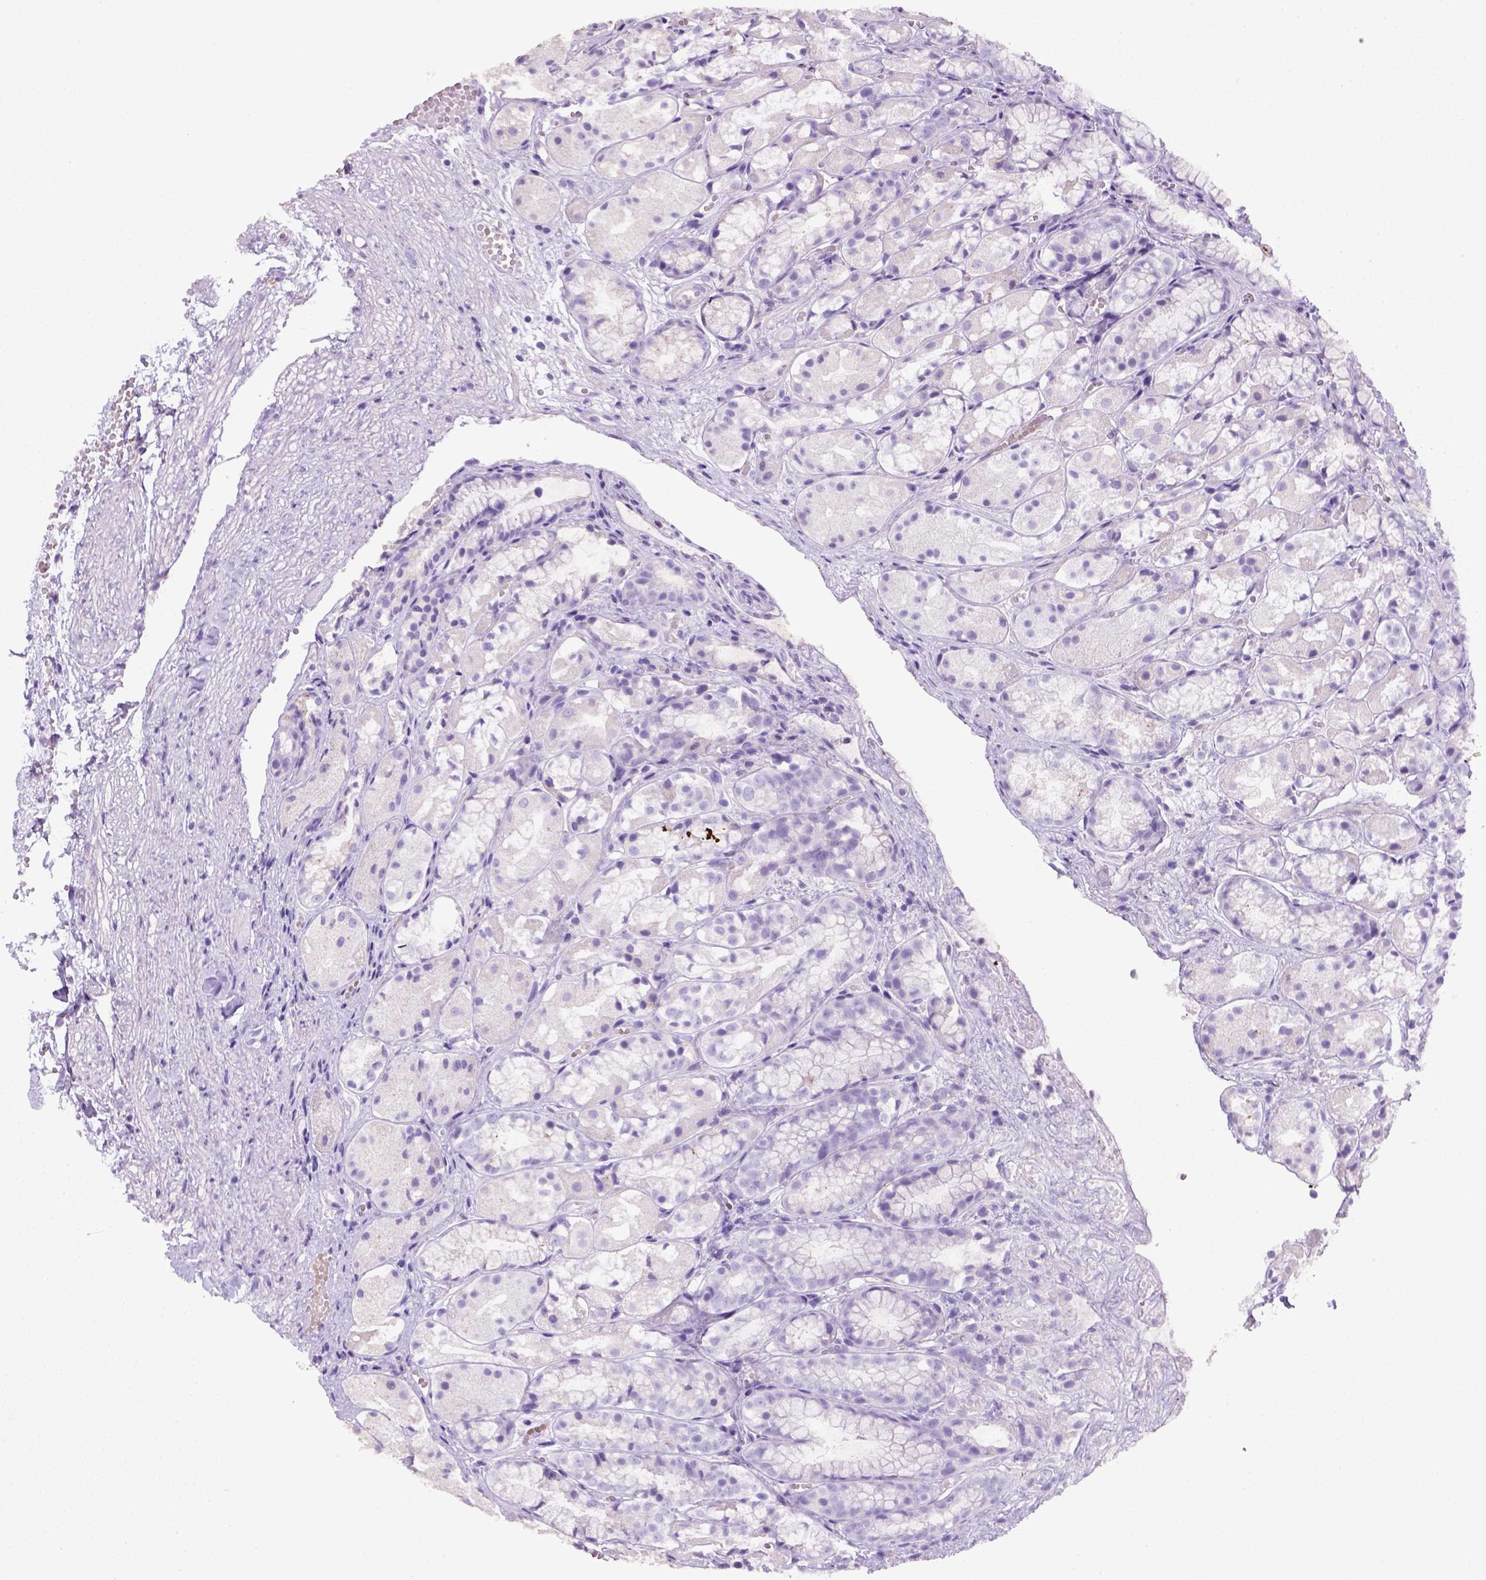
{"staining": {"intensity": "negative", "quantity": "none", "location": "none"}, "tissue": "stomach", "cell_type": "Glandular cells", "image_type": "normal", "snomed": [{"axis": "morphology", "description": "Normal tissue, NOS"}, {"axis": "topography", "description": "Stomach"}], "caption": "Photomicrograph shows no protein positivity in glandular cells of benign stomach.", "gene": "KRT71", "patient": {"sex": "male", "age": 70}}